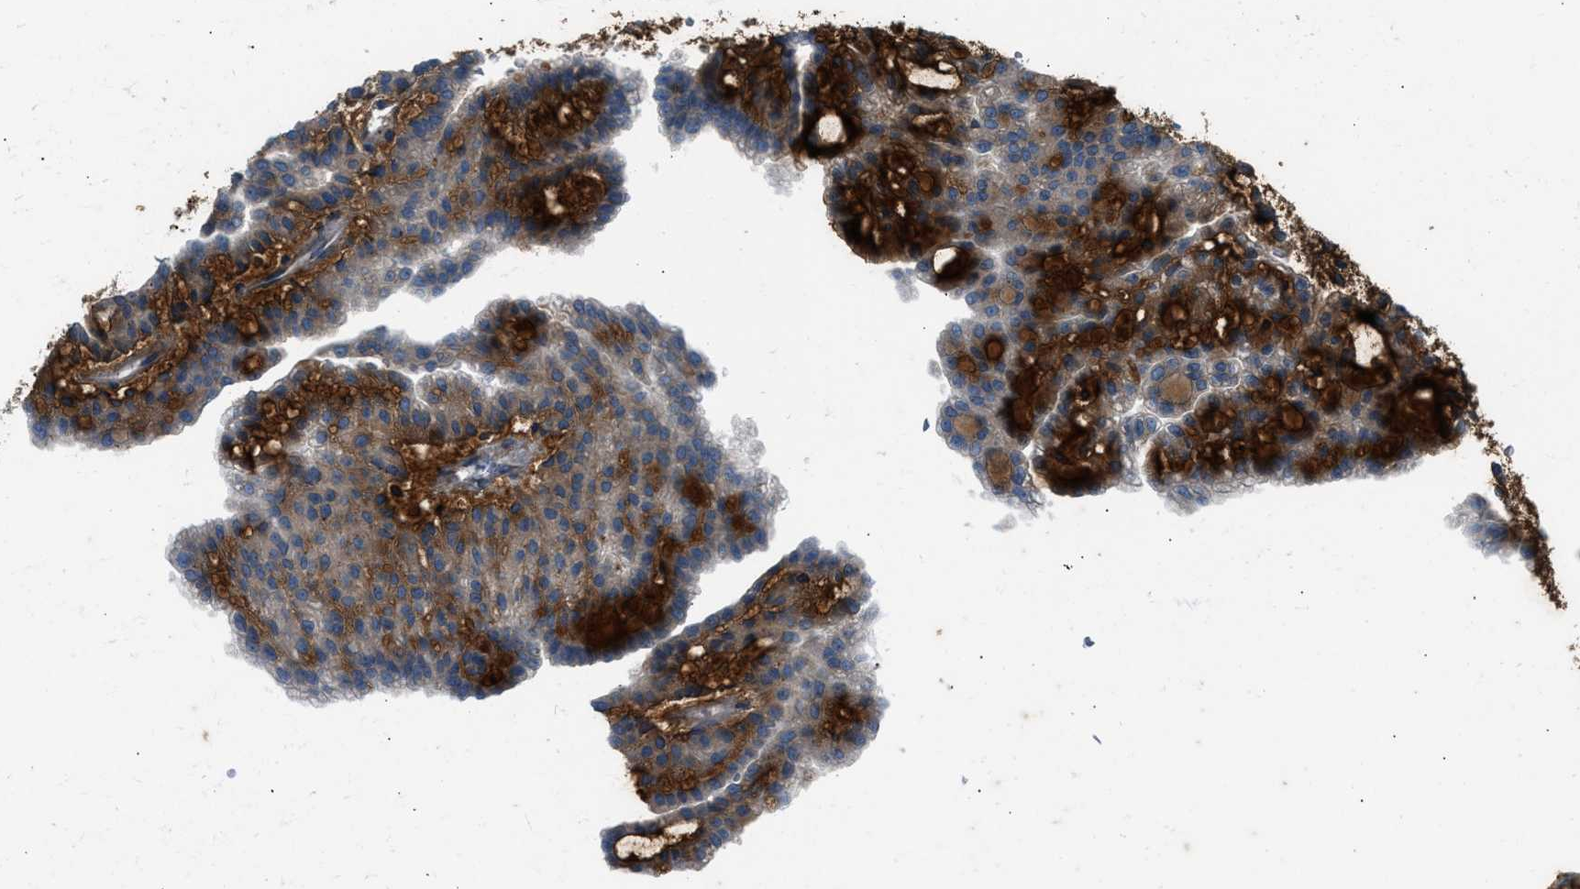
{"staining": {"intensity": "strong", "quantity": "25%-75%", "location": "cytoplasmic/membranous"}, "tissue": "renal cancer", "cell_type": "Tumor cells", "image_type": "cancer", "snomed": [{"axis": "morphology", "description": "Adenocarcinoma, NOS"}, {"axis": "topography", "description": "Kidney"}], "caption": "IHC image of human renal adenocarcinoma stained for a protein (brown), which displays high levels of strong cytoplasmic/membranous positivity in approximately 25%-75% of tumor cells.", "gene": "EDARADD", "patient": {"sex": "male", "age": 63}}